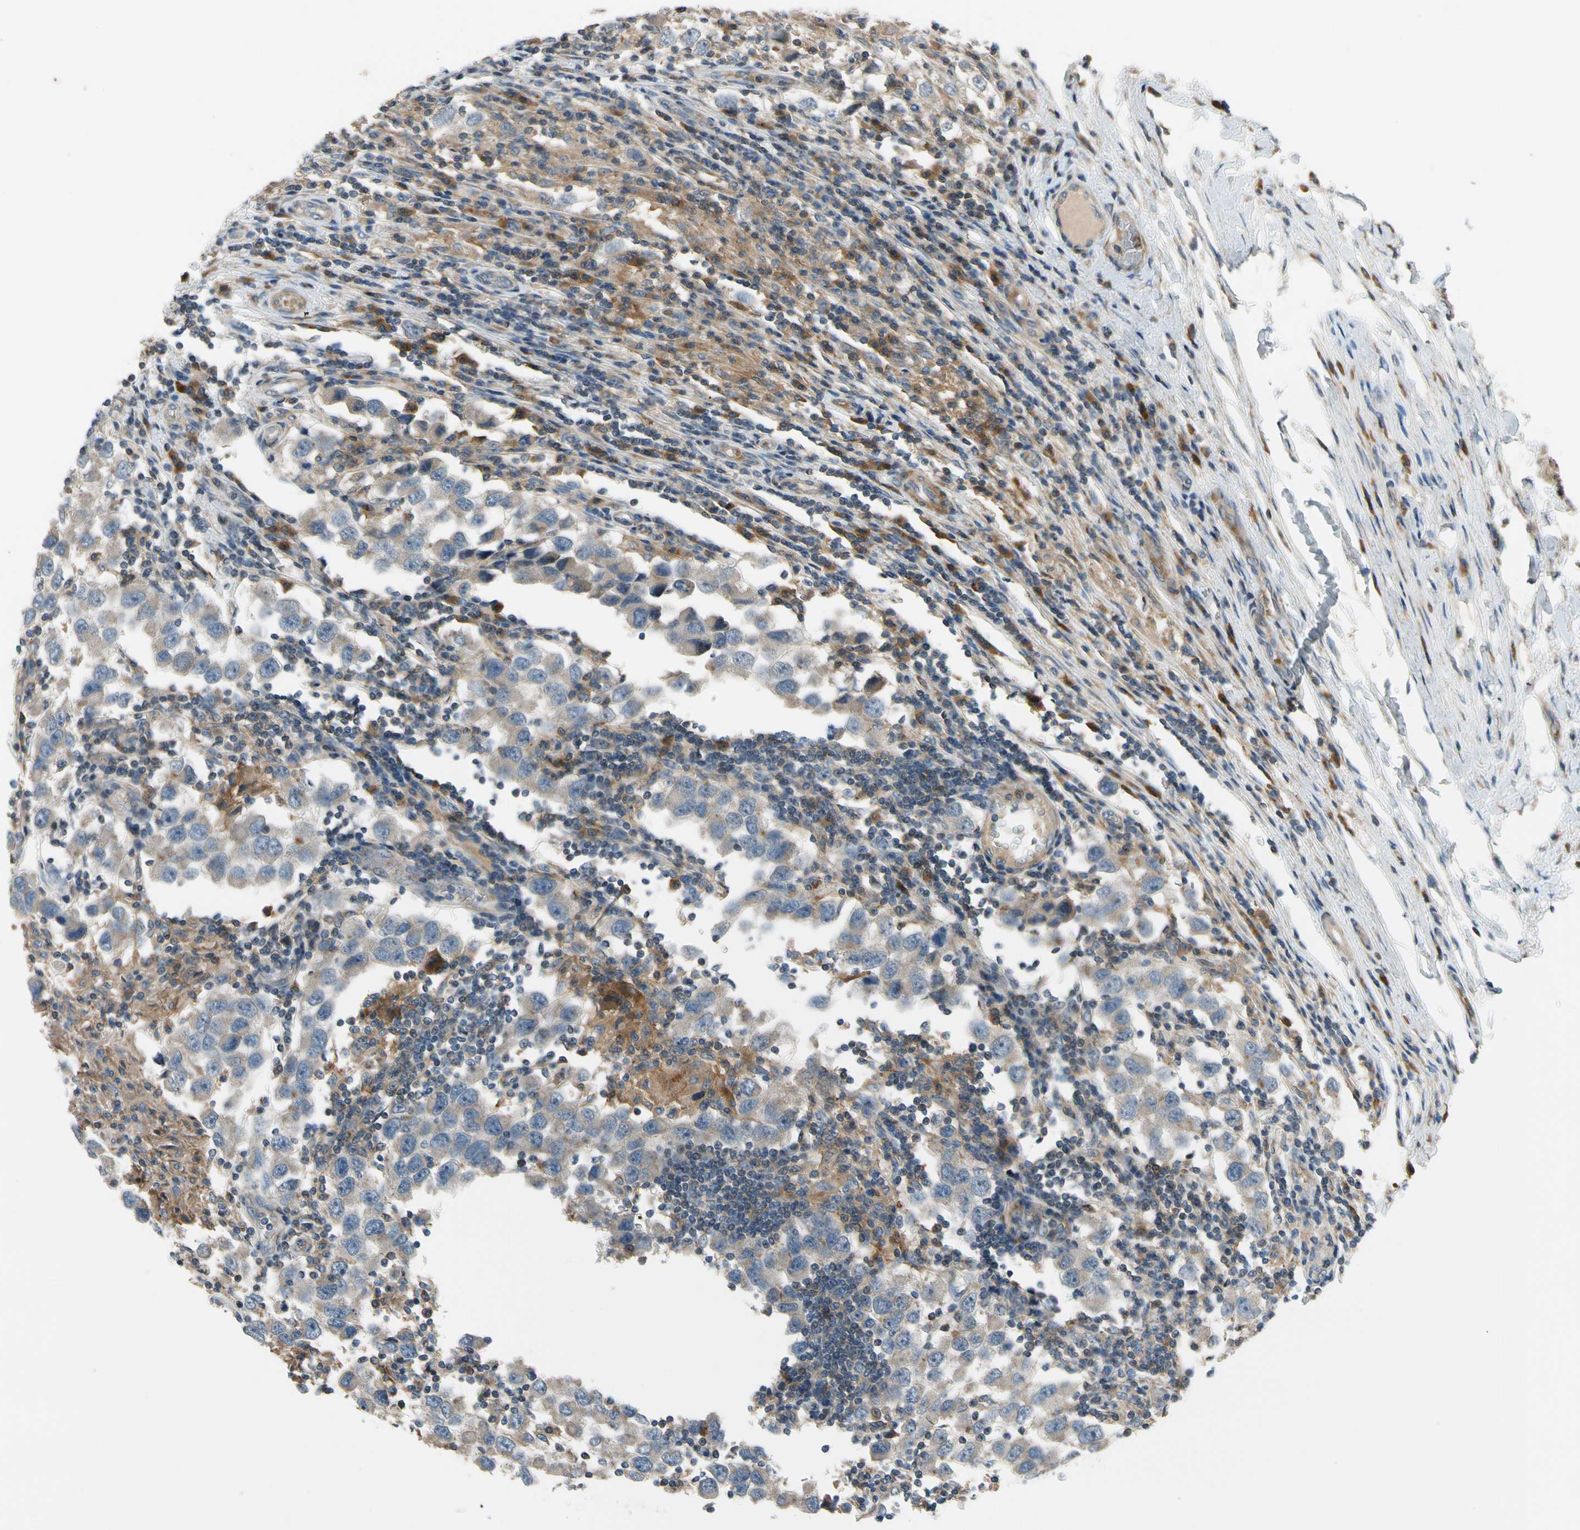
{"staining": {"intensity": "weak", "quantity": "<25%", "location": "cytoplasmic/membranous"}, "tissue": "testis cancer", "cell_type": "Tumor cells", "image_type": "cancer", "snomed": [{"axis": "morphology", "description": "Carcinoma, Embryonal, NOS"}, {"axis": "topography", "description": "Testis"}], "caption": "There is no significant expression in tumor cells of testis cancer.", "gene": "MST1R", "patient": {"sex": "male", "age": 21}}